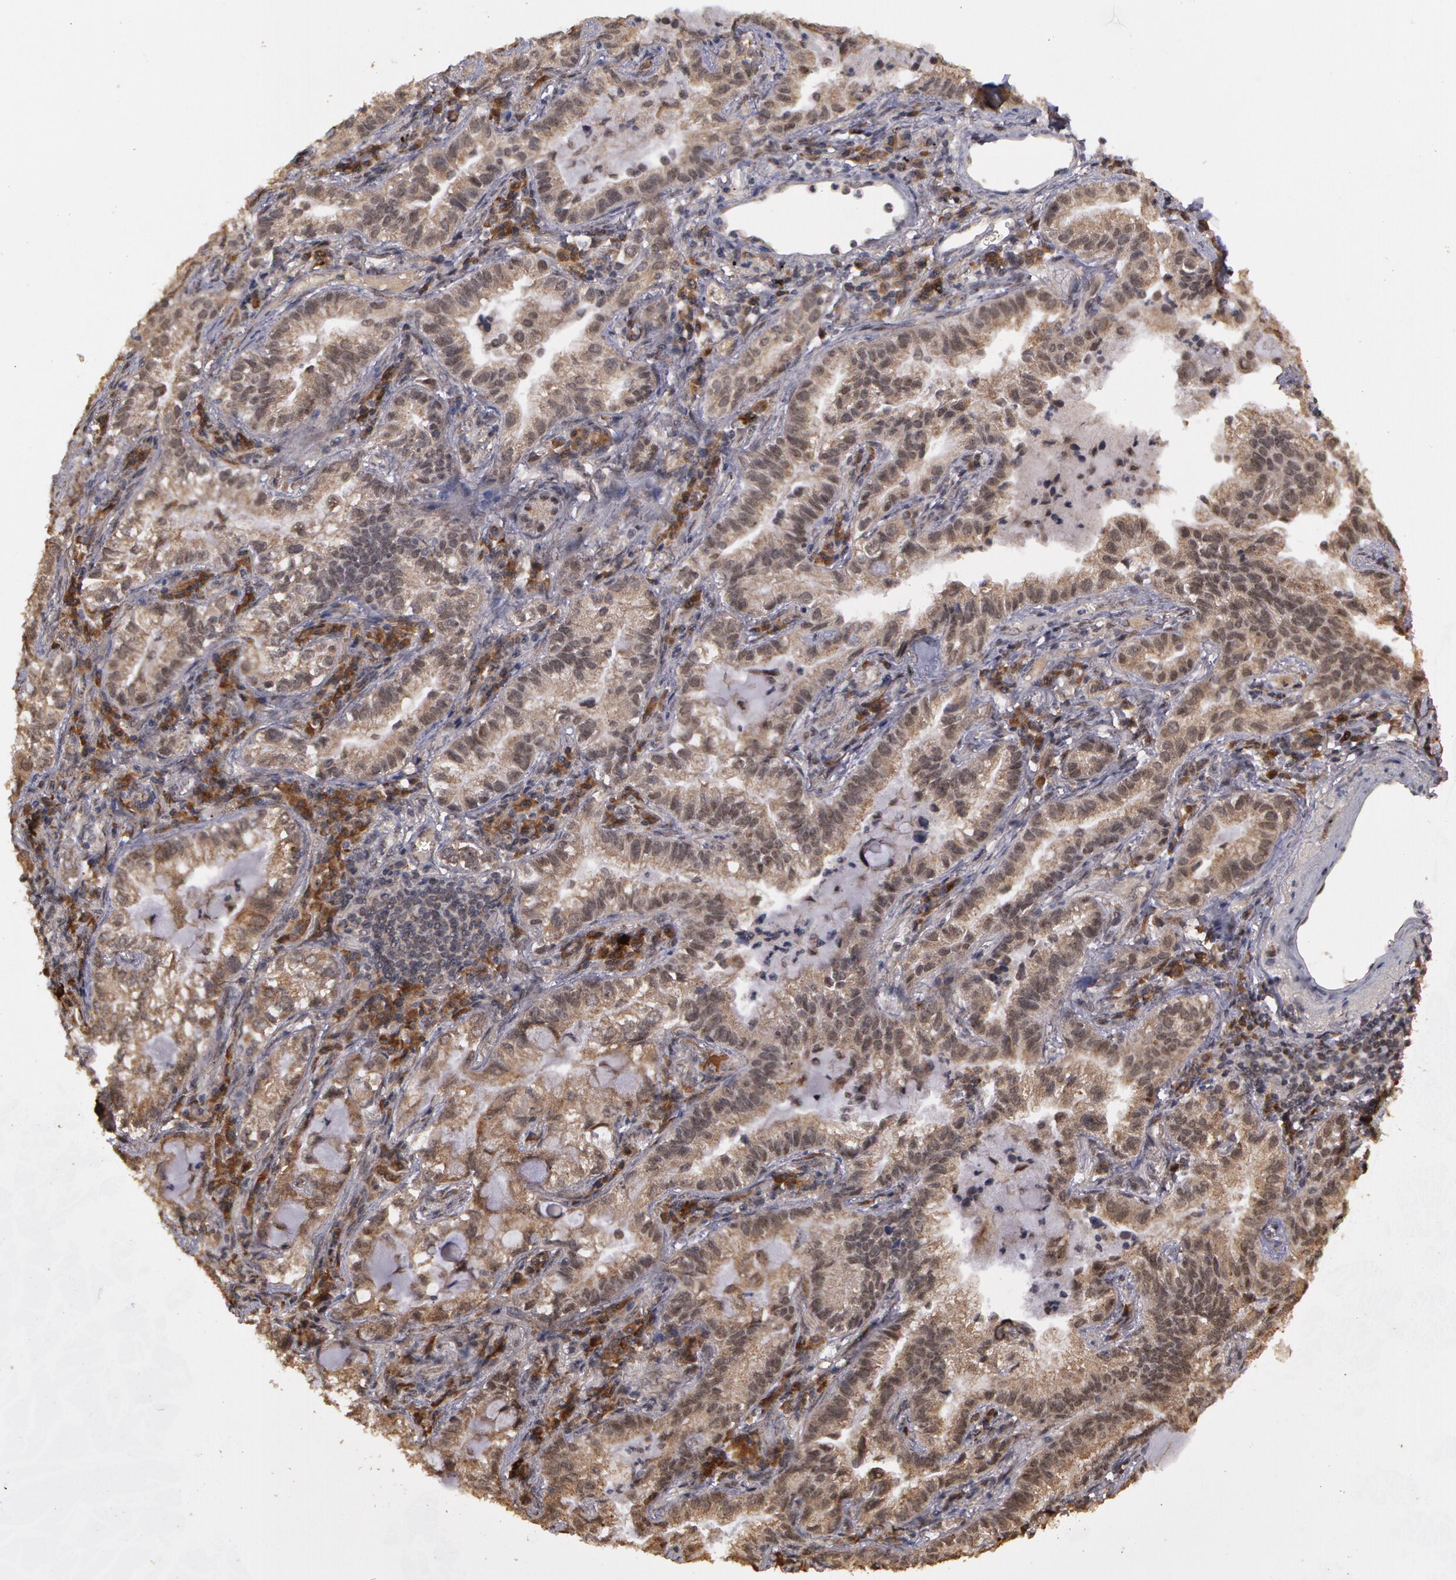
{"staining": {"intensity": "strong", "quantity": ">75%", "location": "cytoplasmic/membranous,nuclear"}, "tissue": "lung cancer", "cell_type": "Tumor cells", "image_type": "cancer", "snomed": [{"axis": "morphology", "description": "Adenocarcinoma, NOS"}, {"axis": "topography", "description": "Lung"}], "caption": "Immunohistochemistry (IHC) of human adenocarcinoma (lung) shows high levels of strong cytoplasmic/membranous and nuclear staining in approximately >75% of tumor cells.", "gene": "GLIS1", "patient": {"sex": "female", "age": 50}}